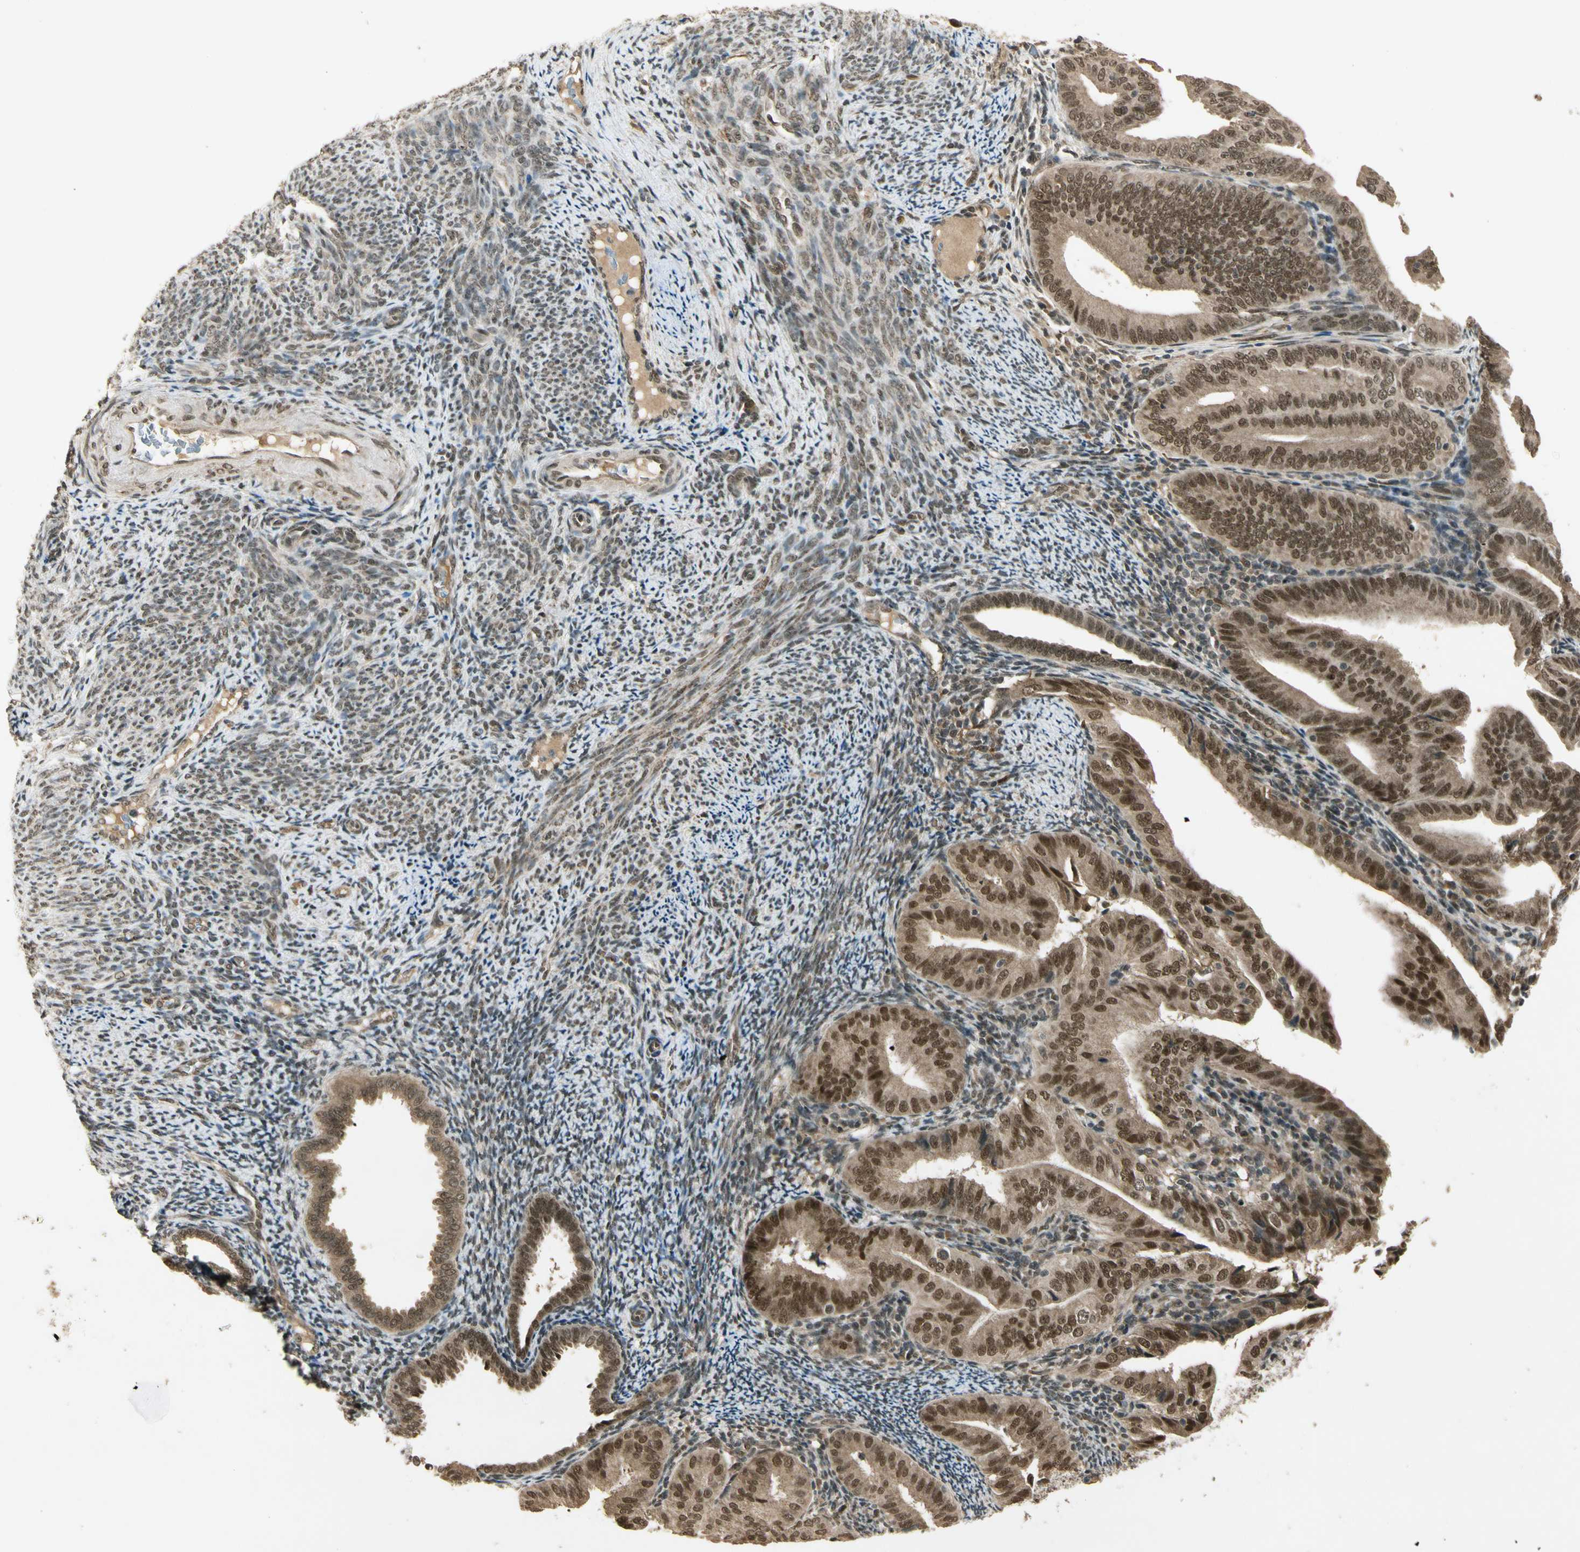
{"staining": {"intensity": "moderate", "quantity": ">75%", "location": "cytoplasmic/membranous,nuclear"}, "tissue": "endometrial cancer", "cell_type": "Tumor cells", "image_type": "cancer", "snomed": [{"axis": "morphology", "description": "Adenocarcinoma, NOS"}, {"axis": "topography", "description": "Endometrium"}], "caption": "Endometrial cancer was stained to show a protein in brown. There is medium levels of moderate cytoplasmic/membranous and nuclear positivity in about >75% of tumor cells. The staining was performed using DAB to visualize the protein expression in brown, while the nuclei were stained in blue with hematoxylin (Magnification: 20x).", "gene": "ZNF135", "patient": {"sex": "female", "age": 58}}